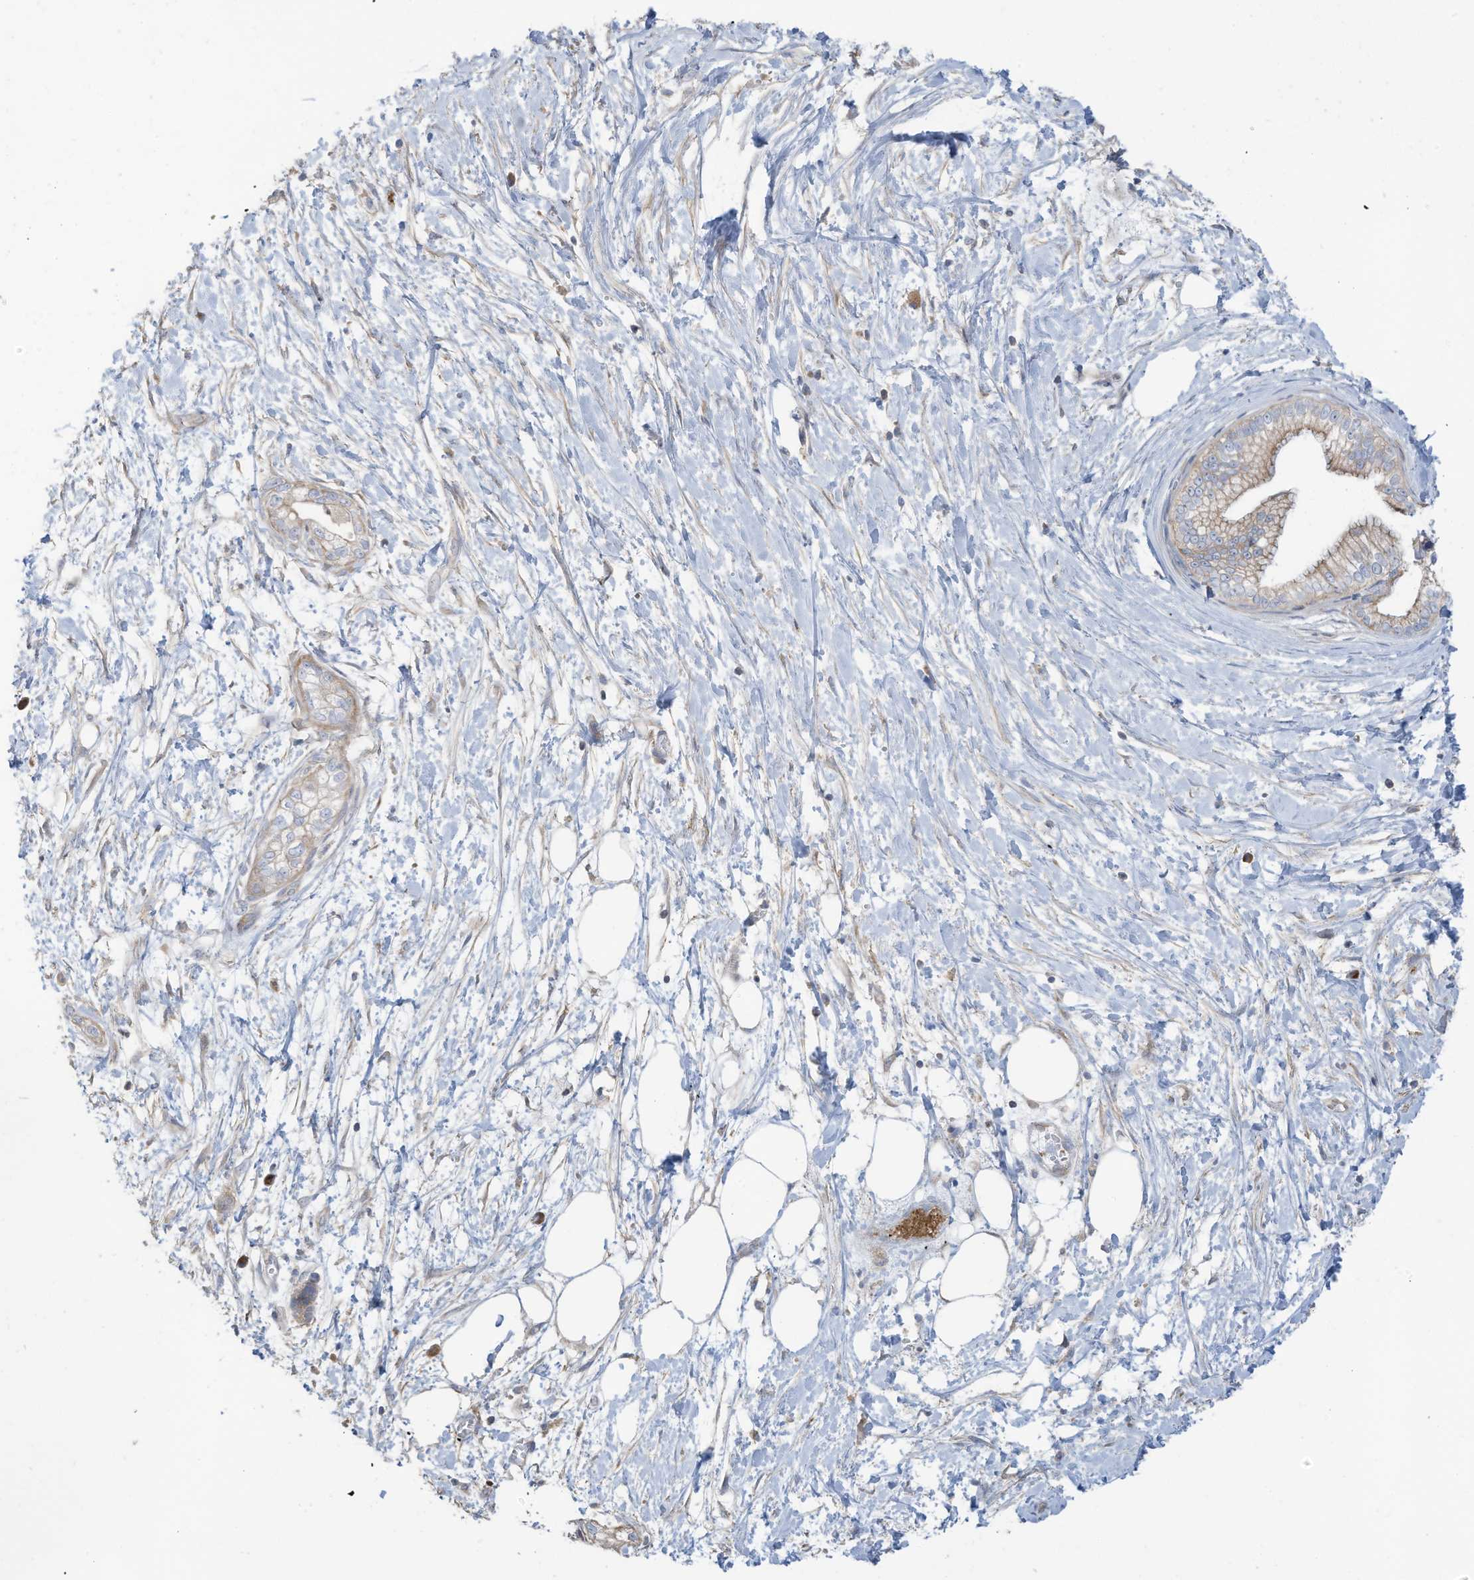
{"staining": {"intensity": "weak", "quantity": "25%-75%", "location": "cytoplasmic/membranous"}, "tissue": "pancreatic cancer", "cell_type": "Tumor cells", "image_type": "cancer", "snomed": [{"axis": "morphology", "description": "Adenocarcinoma, NOS"}, {"axis": "topography", "description": "Pancreas"}], "caption": "Protein expression analysis of pancreatic cancer displays weak cytoplasmic/membranous positivity in about 25%-75% of tumor cells.", "gene": "GTPBP2", "patient": {"sex": "male", "age": 68}}